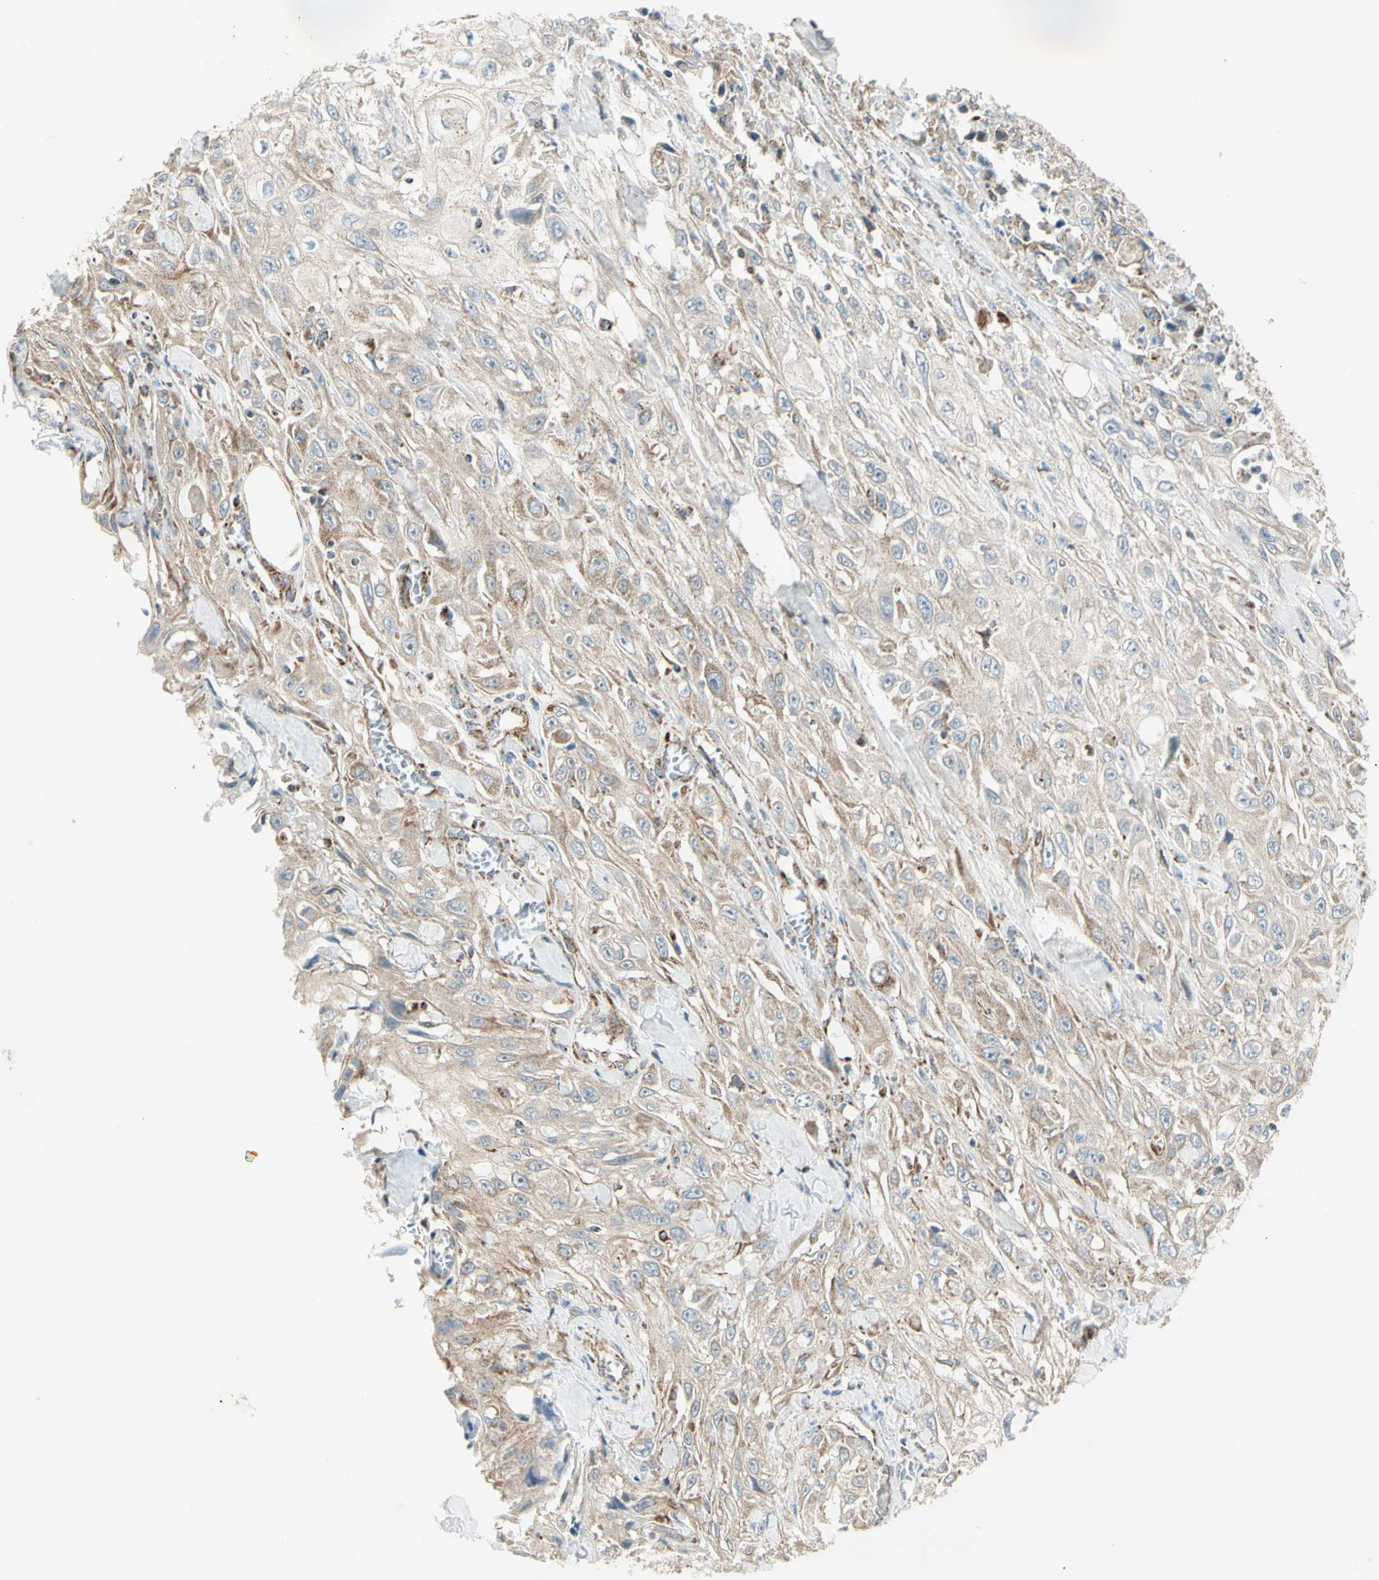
{"staining": {"intensity": "weak", "quantity": ">75%", "location": "cytoplasmic/membranous"}, "tissue": "skin cancer", "cell_type": "Tumor cells", "image_type": "cancer", "snomed": [{"axis": "morphology", "description": "Squamous cell carcinoma, NOS"}, {"axis": "morphology", "description": "Squamous cell carcinoma, metastatic, NOS"}, {"axis": "topography", "description": "Skin"}, {"axis": "topography", "description": "Lymph node"}], "caption": "Approximately >75% of tumor cells in skin metastatic squamous cell carcinoma demonstrate weak cytoplasmic/membranous protein expression as visualized by brown immunohistochemical staining.", "gene": "TBC1D10A", "patient": {"sex": "male", "age": 75}}